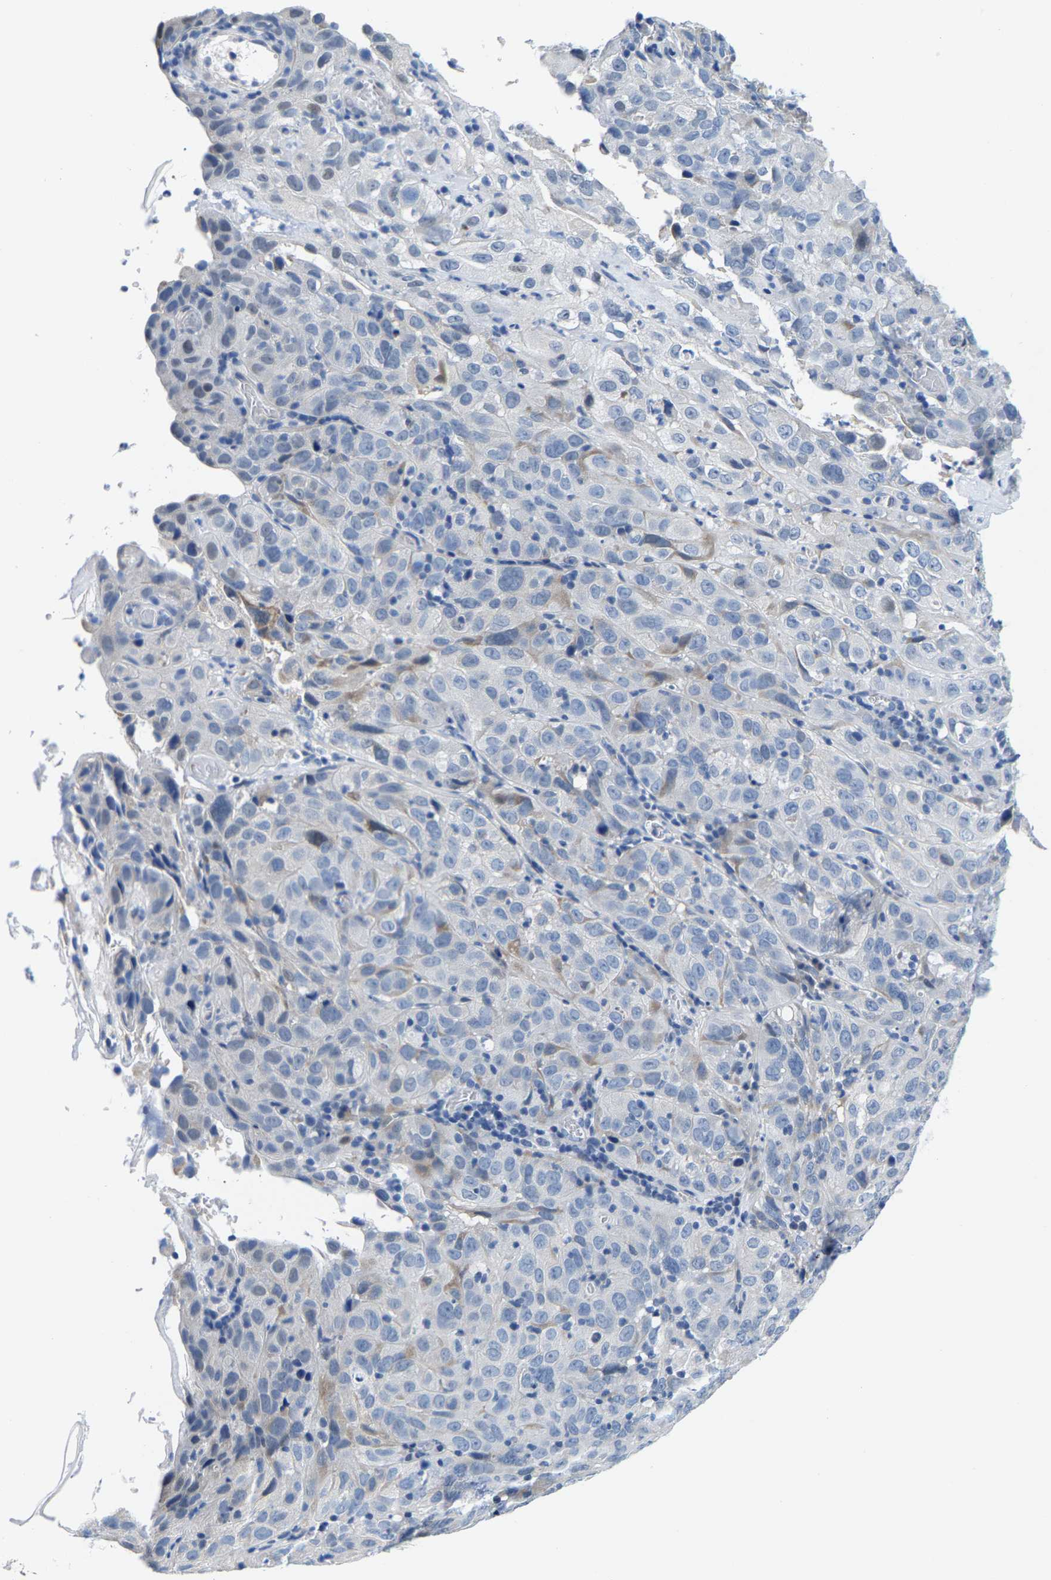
{"staining": {"intensity": "negative", "quantity": "none", "location": "none"}, "tissue": "cervical cancer", "cell_type": "Tumor cells", "image_type": "cancer", "snomed": [{"axis": "morphology", "description": "Squamous cell carcinoma, NOS"}, {"axis": "topography", "description": "Cervix"}], "caption": "Cervical cancer was stained to show a protein in brown. There is no significant expression in tumor cells. The staining is performed using DAB (3,3'-diaminobenzidine) brown chromogen with nuclei counter-stained in using hematoxylin.", "gene": "KLHL1", "patient": {"sex": "female", "age": 32}}